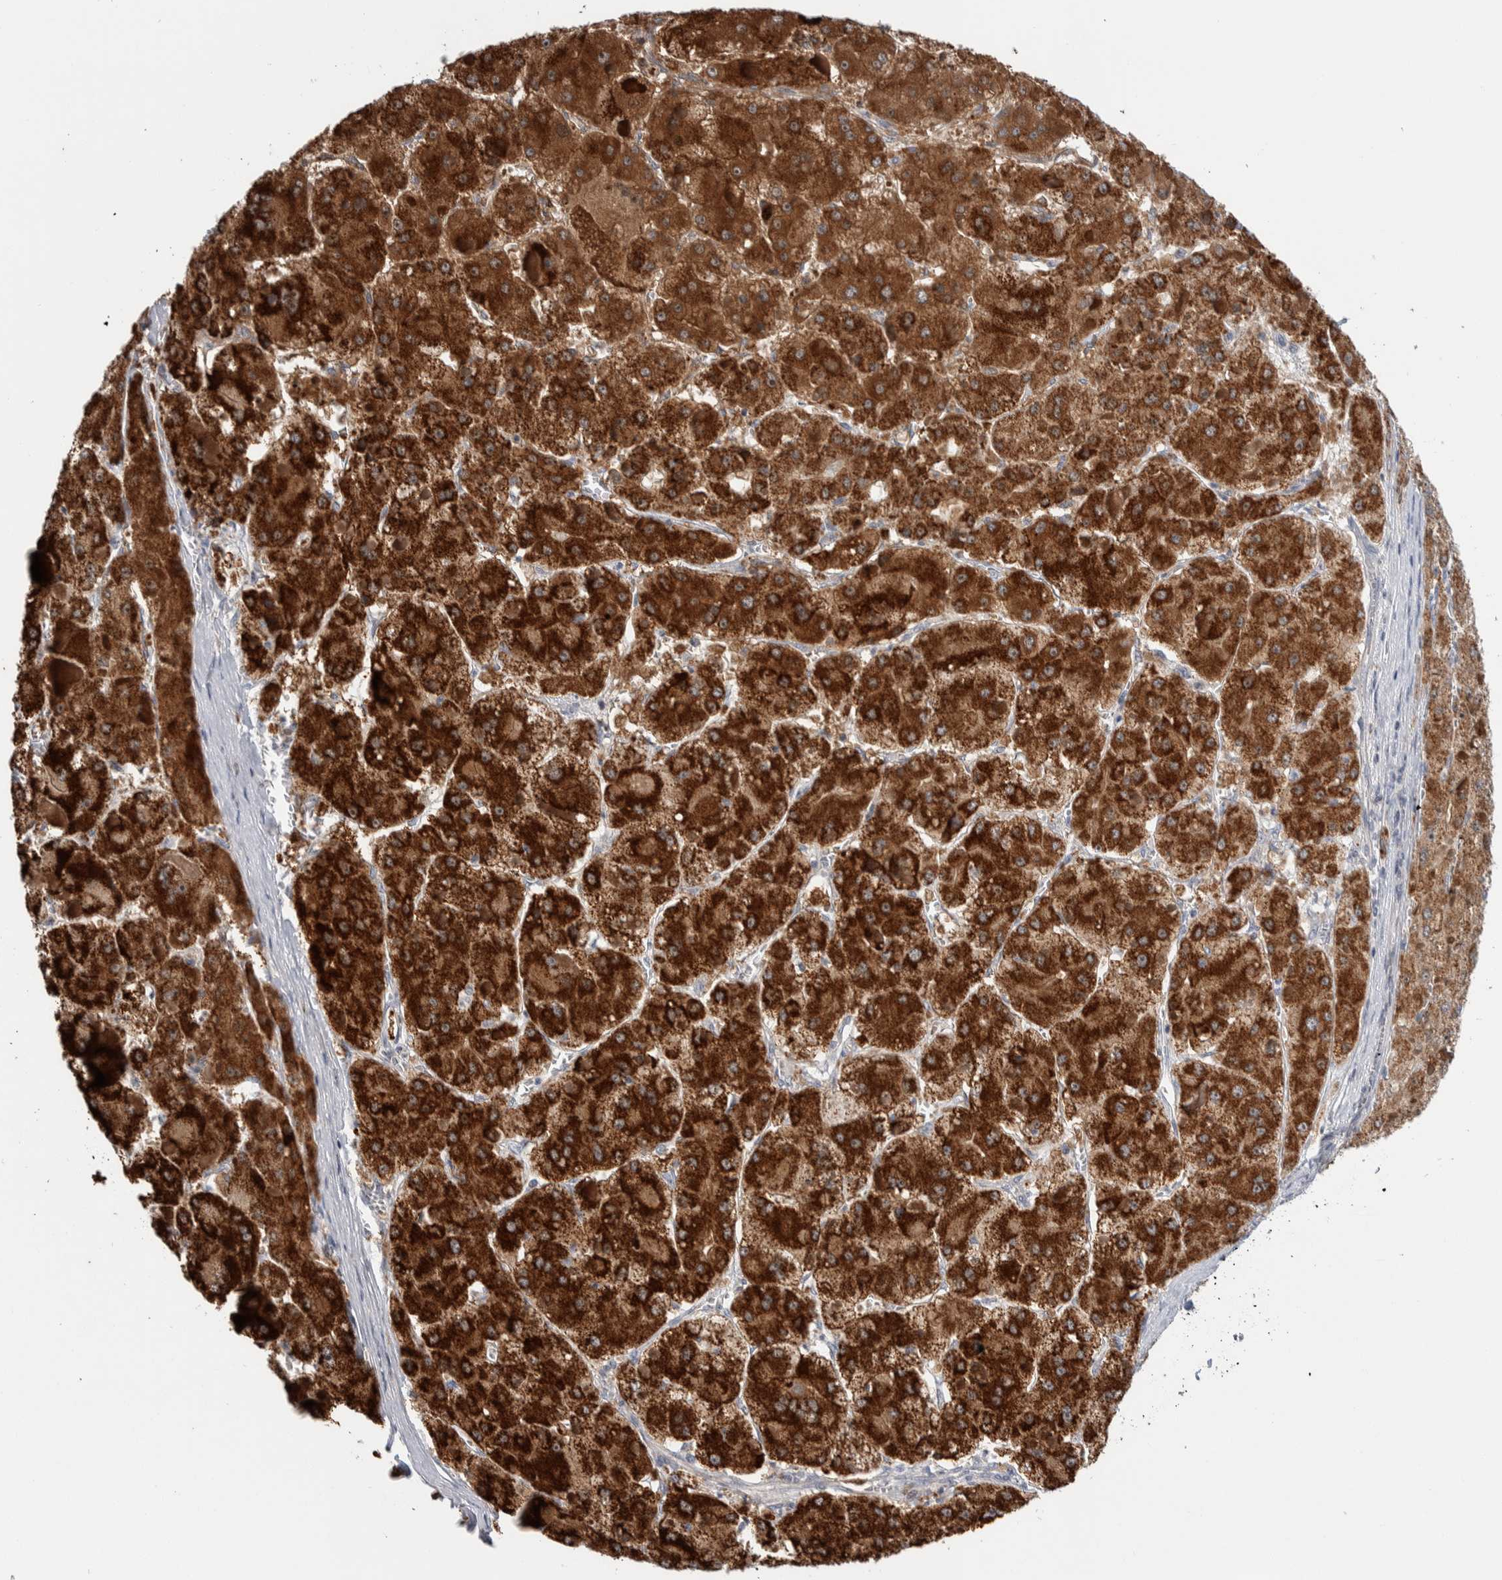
{"staining": {"intensity": "strong", "quantity": ">75%", "location": "cytoplasmic/membranous"}, "tissue": "liver cancer", "cell_type": "Tumor cells", "image_type": "cancer", "snomed": [{"axis": "morphology", "description": "Carcinoma, Hepatocellular, NOS"}, {"axis": "topography", "description": "Liver"}], "caption": "An image of hepatocellular carcinoma (liver) stained for a protein shows strong cytoplasmic/membranous brown staining in tumor cells.", "gene": "PRRG4", "patient": {"sex": "female", "age": 73}}